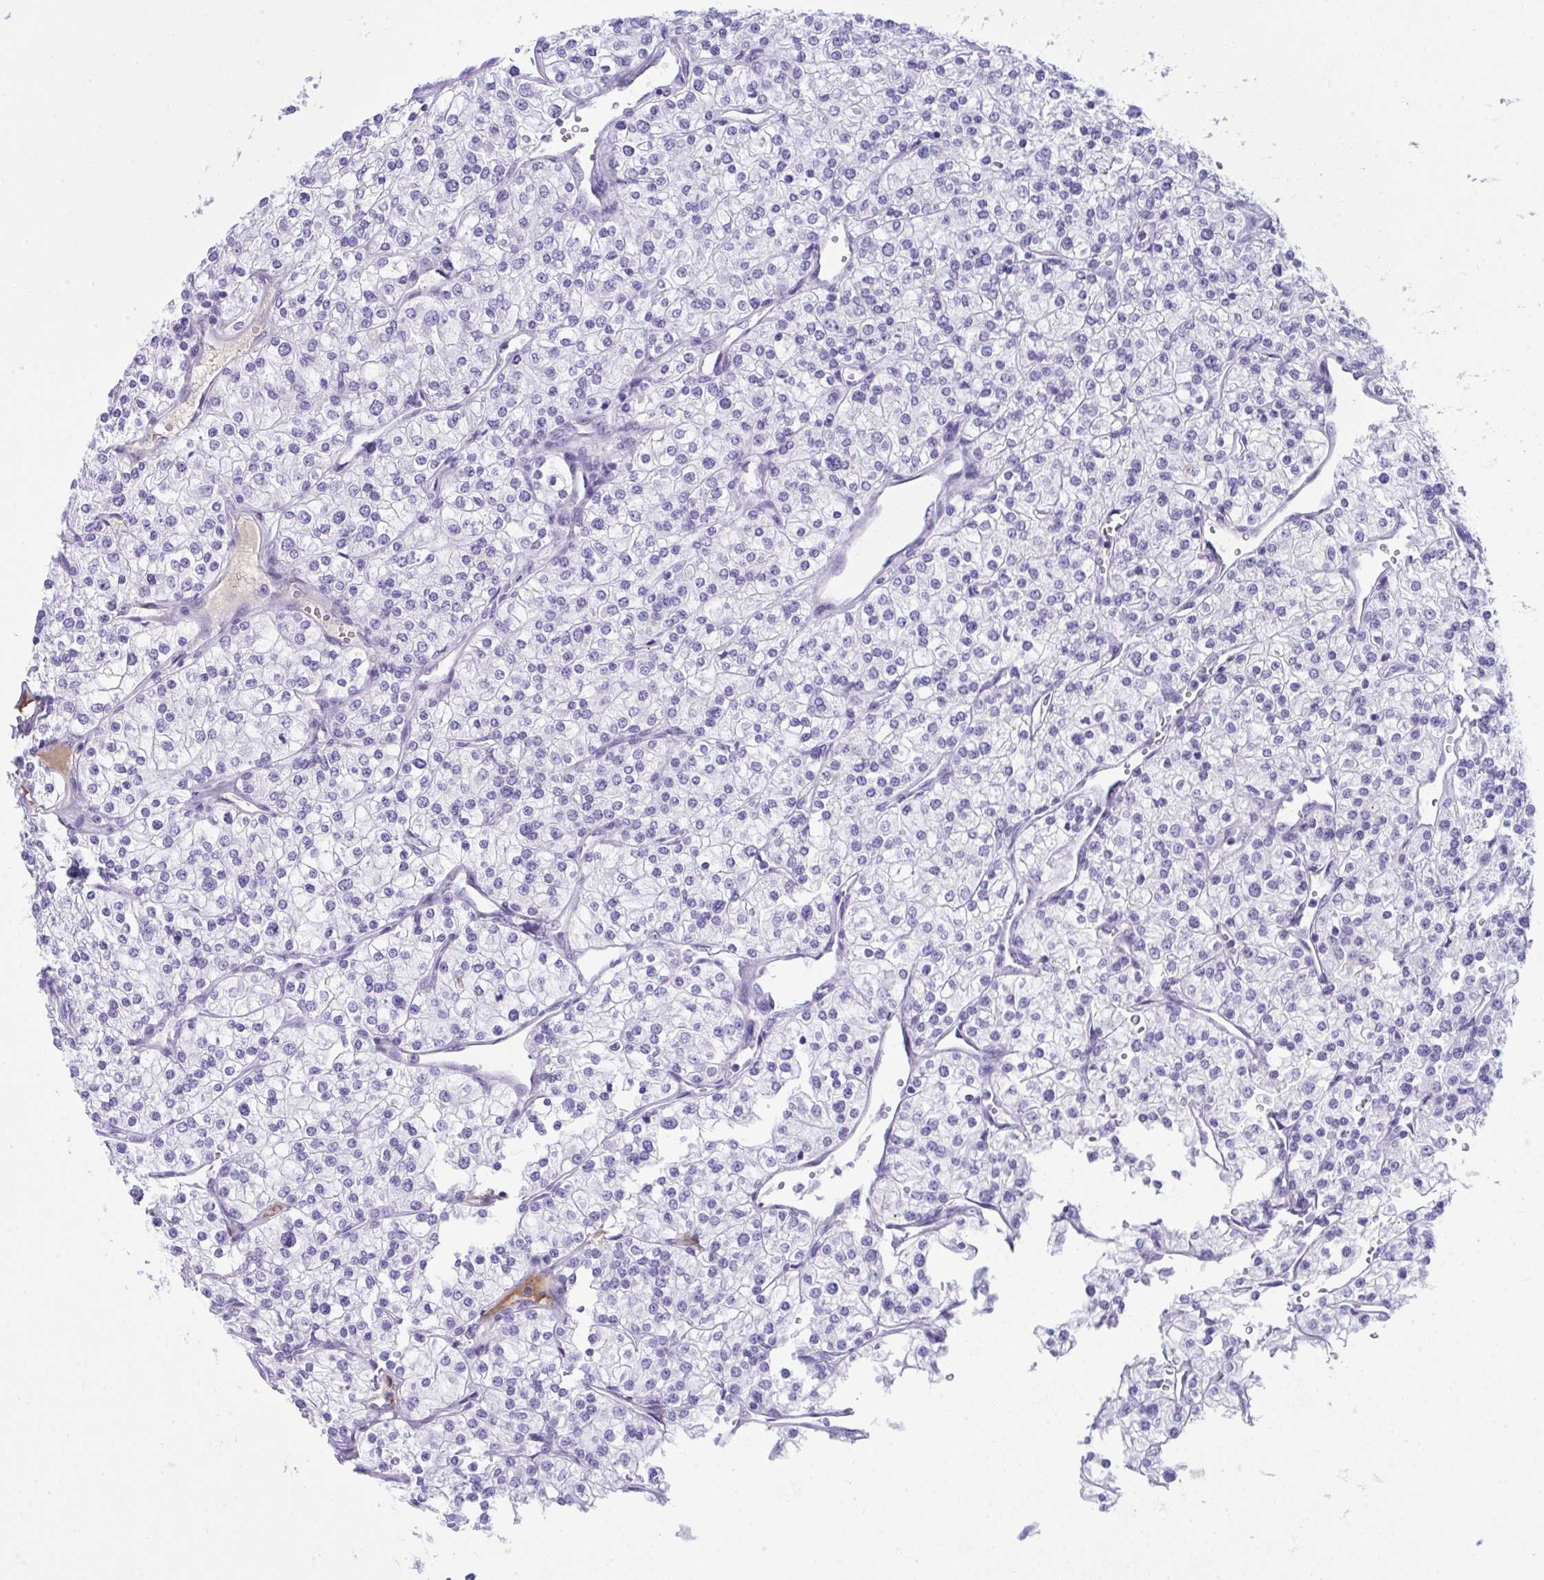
{"staining": {"intensity": "negative", "quantity": "none", "location": "none"}, "tissue": "renal cancer", "cell_type": "Tumor cells", "image_type": "cancer", "snomed": [{"axis": "morphology", "description": "Adenocarcinoma, NOS"}, {"axis": "topography", "description": "Kidney"}], "caption": "Human renal adenocarcinoma stained for a protein using IHC displays no positivity in tumor cells.", "gene": "JCHAIN", "patient": {"sex": "male", "age": 80}}